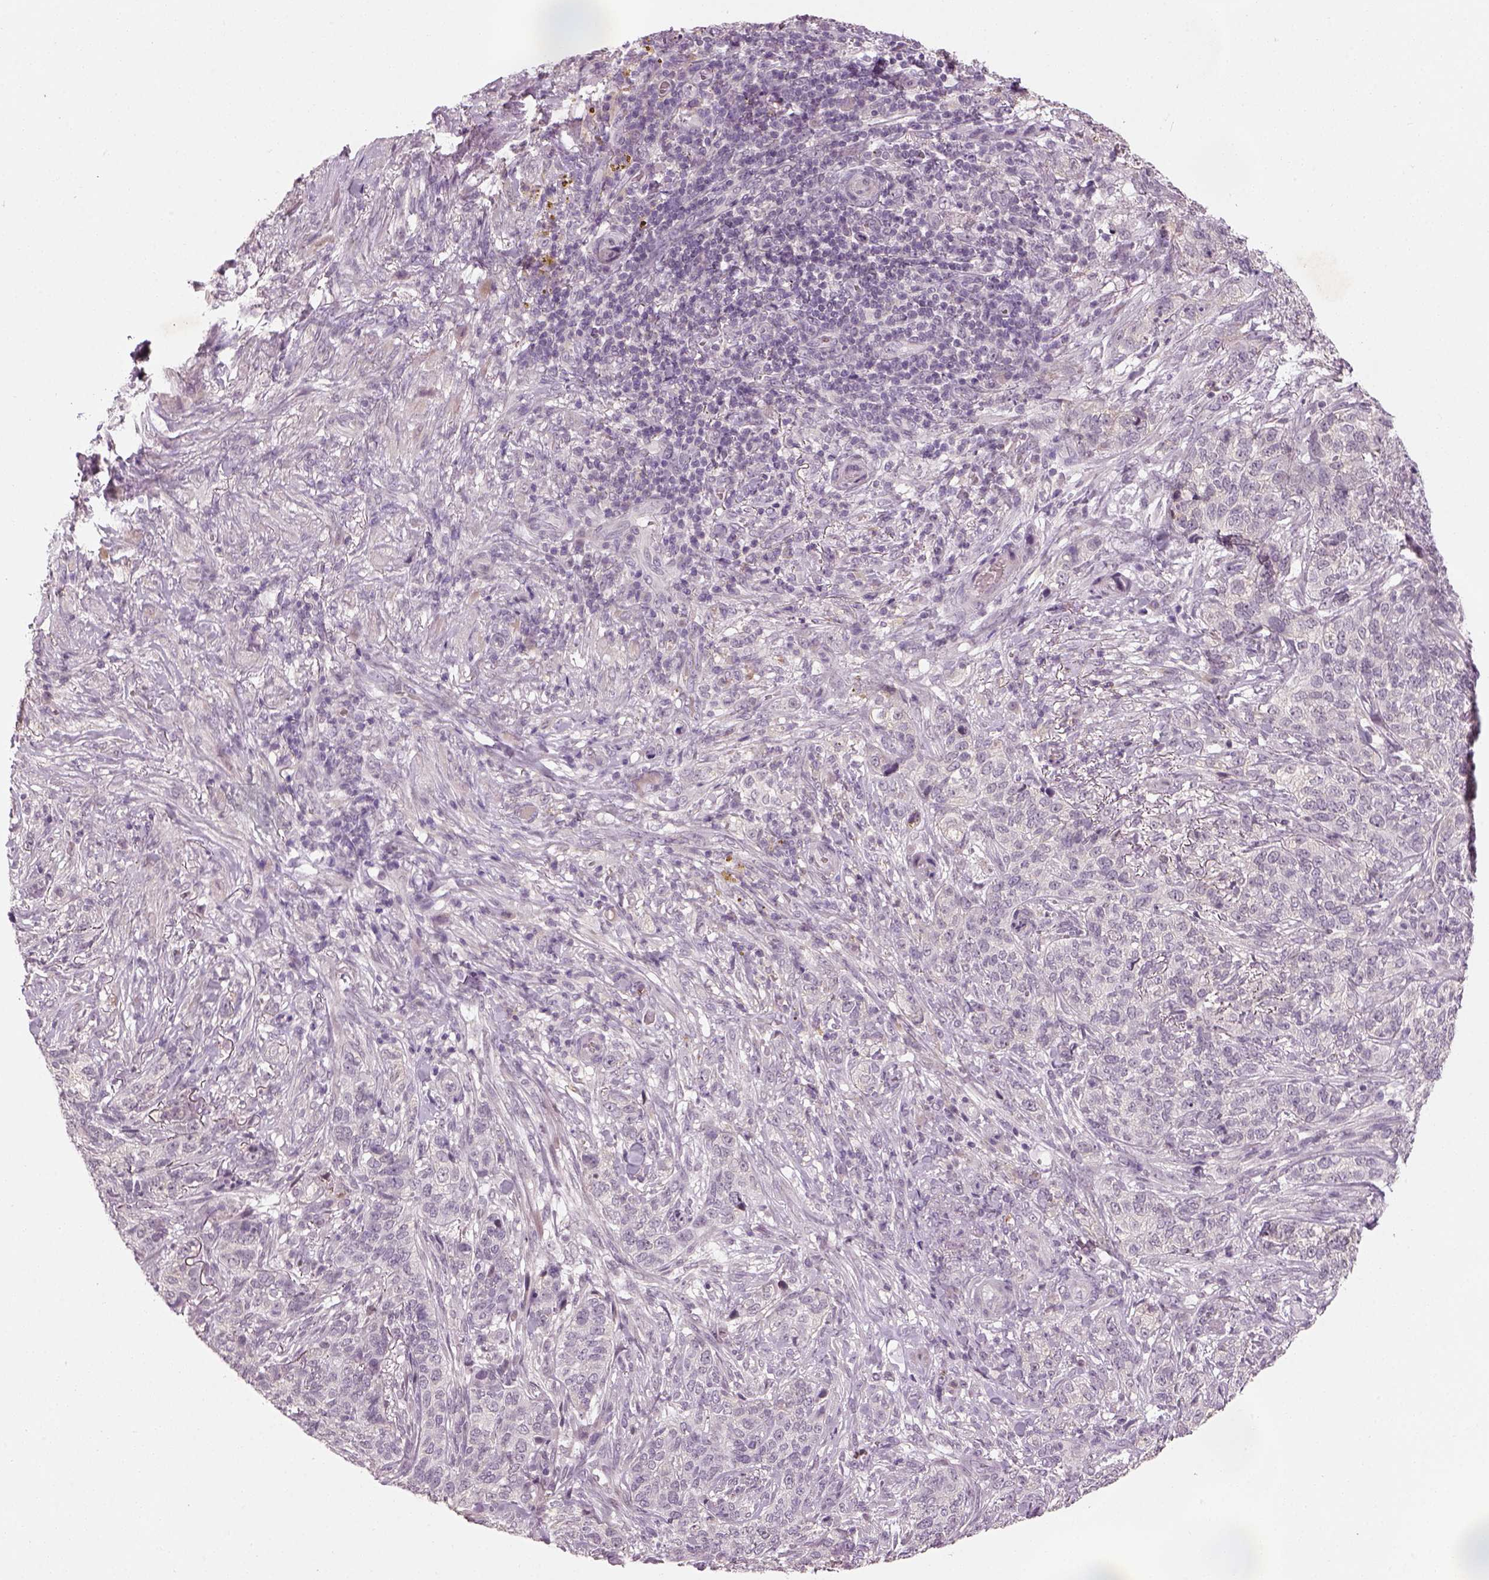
{"staining": {"intensity": "negative", "quantity": "none", "location": "none"}, "tissue": "skin cancer", "cell_type": "Tumor cells", "image_type": "cancer", "snomed": [{"axis": "morphology", "description": "Basal cell carcinoma"}, {"axis": "topography", "description": "Skin"}], "caption": "Immunohistochemistry (IHC) of skin basal cell carcinoma exhibits no staining in tumor cells.", "gene": "GDNF", "patient": {"sex": "female", "age": 69}}